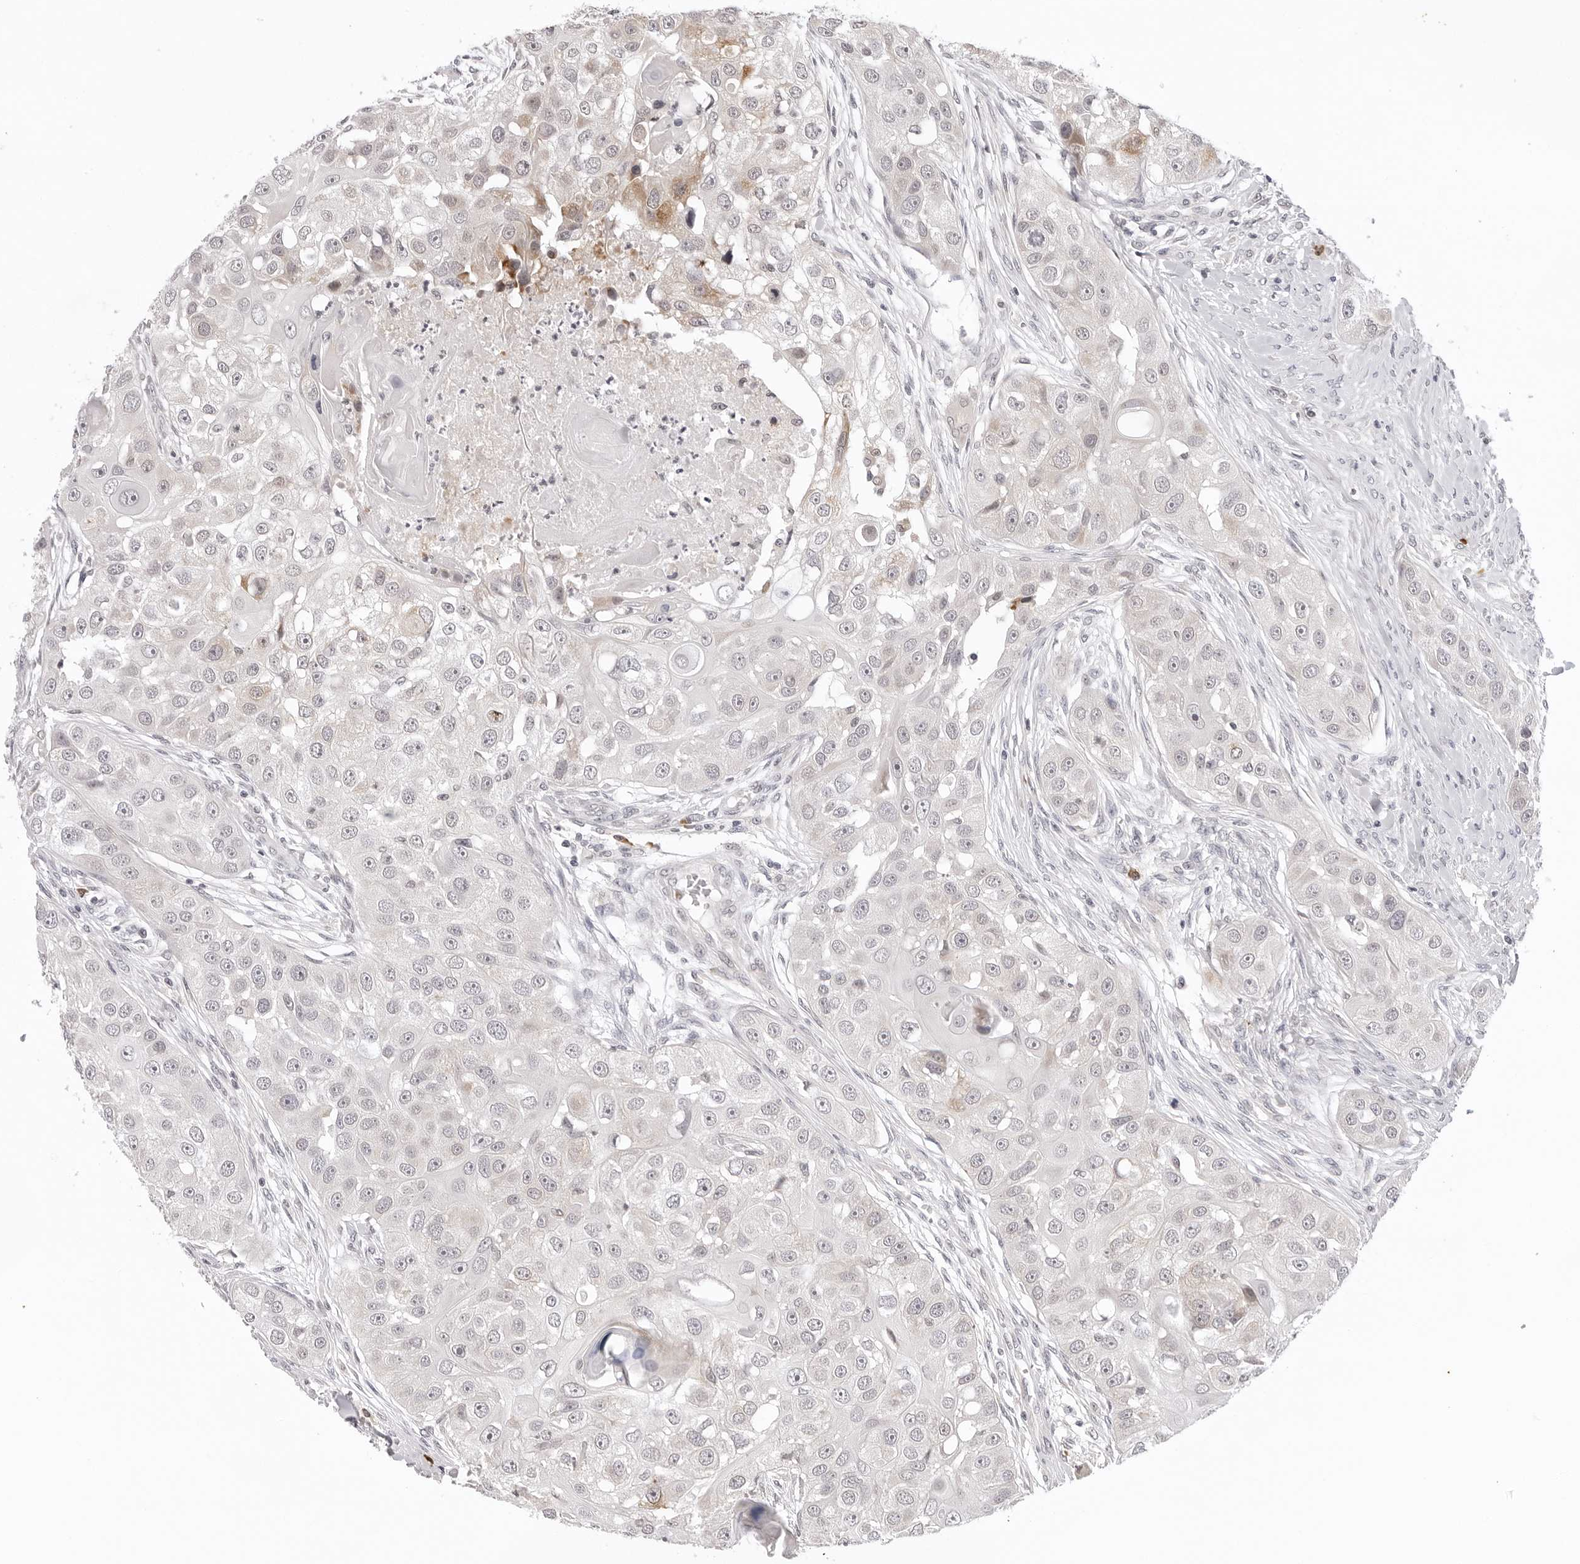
{"staining": {"intensity": "weak", "quantity": "<25%", "location": "cytoplasmic/membranous"}, "tissue": "head and neck cancer", "cell_type": "Tumor cells", "image_type": "cancer", "snomed": [{"axis": "morphology", "description": "Normal tissue, NOS"}, {"axis": "morphology", "description": "Squamous cell carcinoma, NOS"}, {"axis": "topography", "description": "Skeletal muscle"}, {"axis": "topography", "description": "Head-Neck"}], "caption": "There is no significant expression in tumor cells of head and neck cancer (squamous cell carcinoma).", "gene": "IL17RA", "patient": {"sex": "male", "age": 51}}